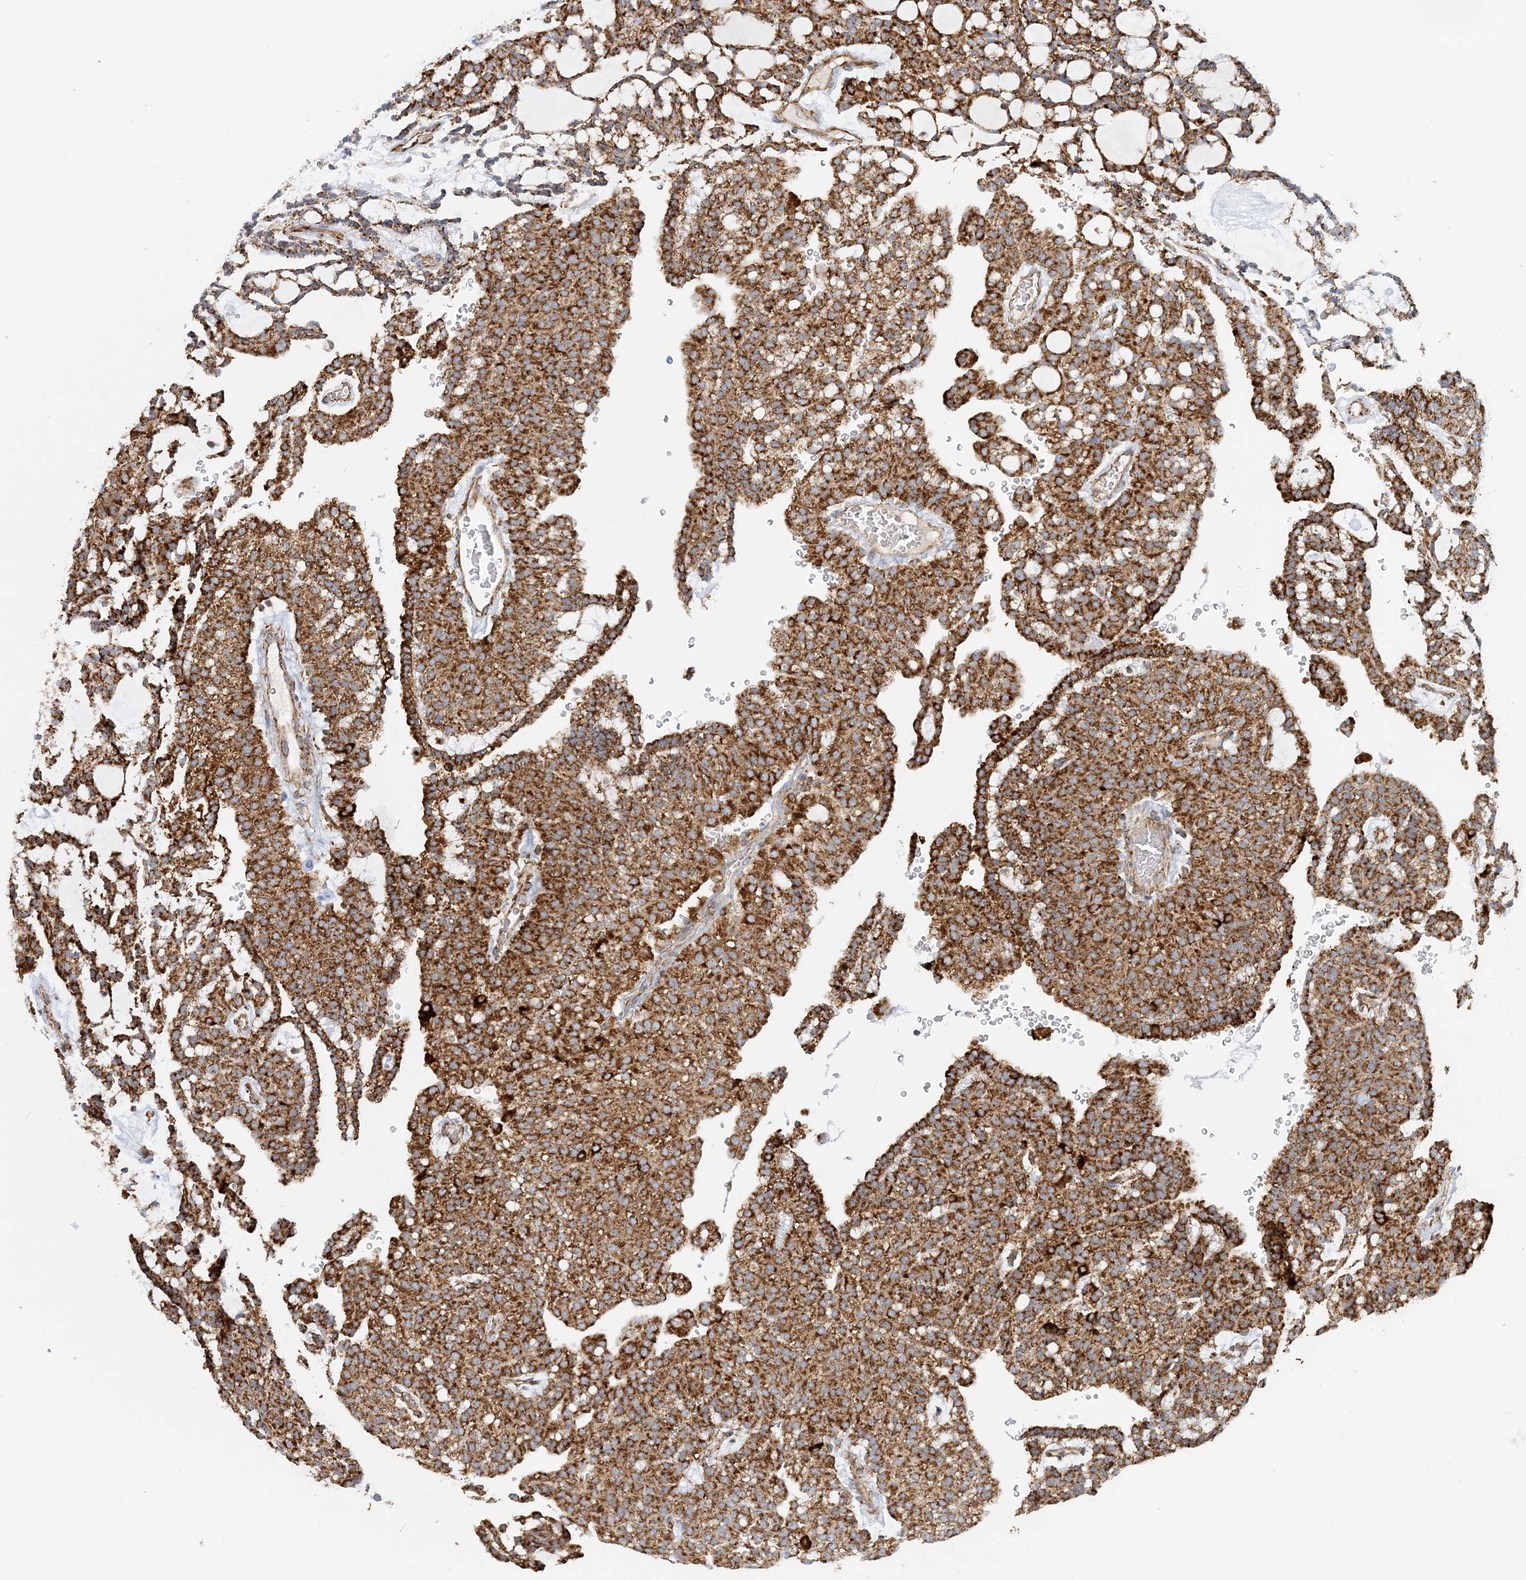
{"staining": {"intensity": "strong", "quantity": ">75%", "location": "cytoplasmic/membranous"}, "tissue": "renal cancer", "cell_type": "Tumor cells", "image_type": "cancer", "snomed": [{"axis": "morphology", "description": "Adenocarcinoma, NOS"}, {"axis": "topography", "description": "Kidney"}], "caption": "Approximately >75% of tumor cells in renal cancer (adenocarcinoma) exhibit strong cytoplasmic/membranous protein staining as visualized by brown immunohistochemical staining.", "gene": "COA3", "patient": {"sex": "male", "age": 63}}